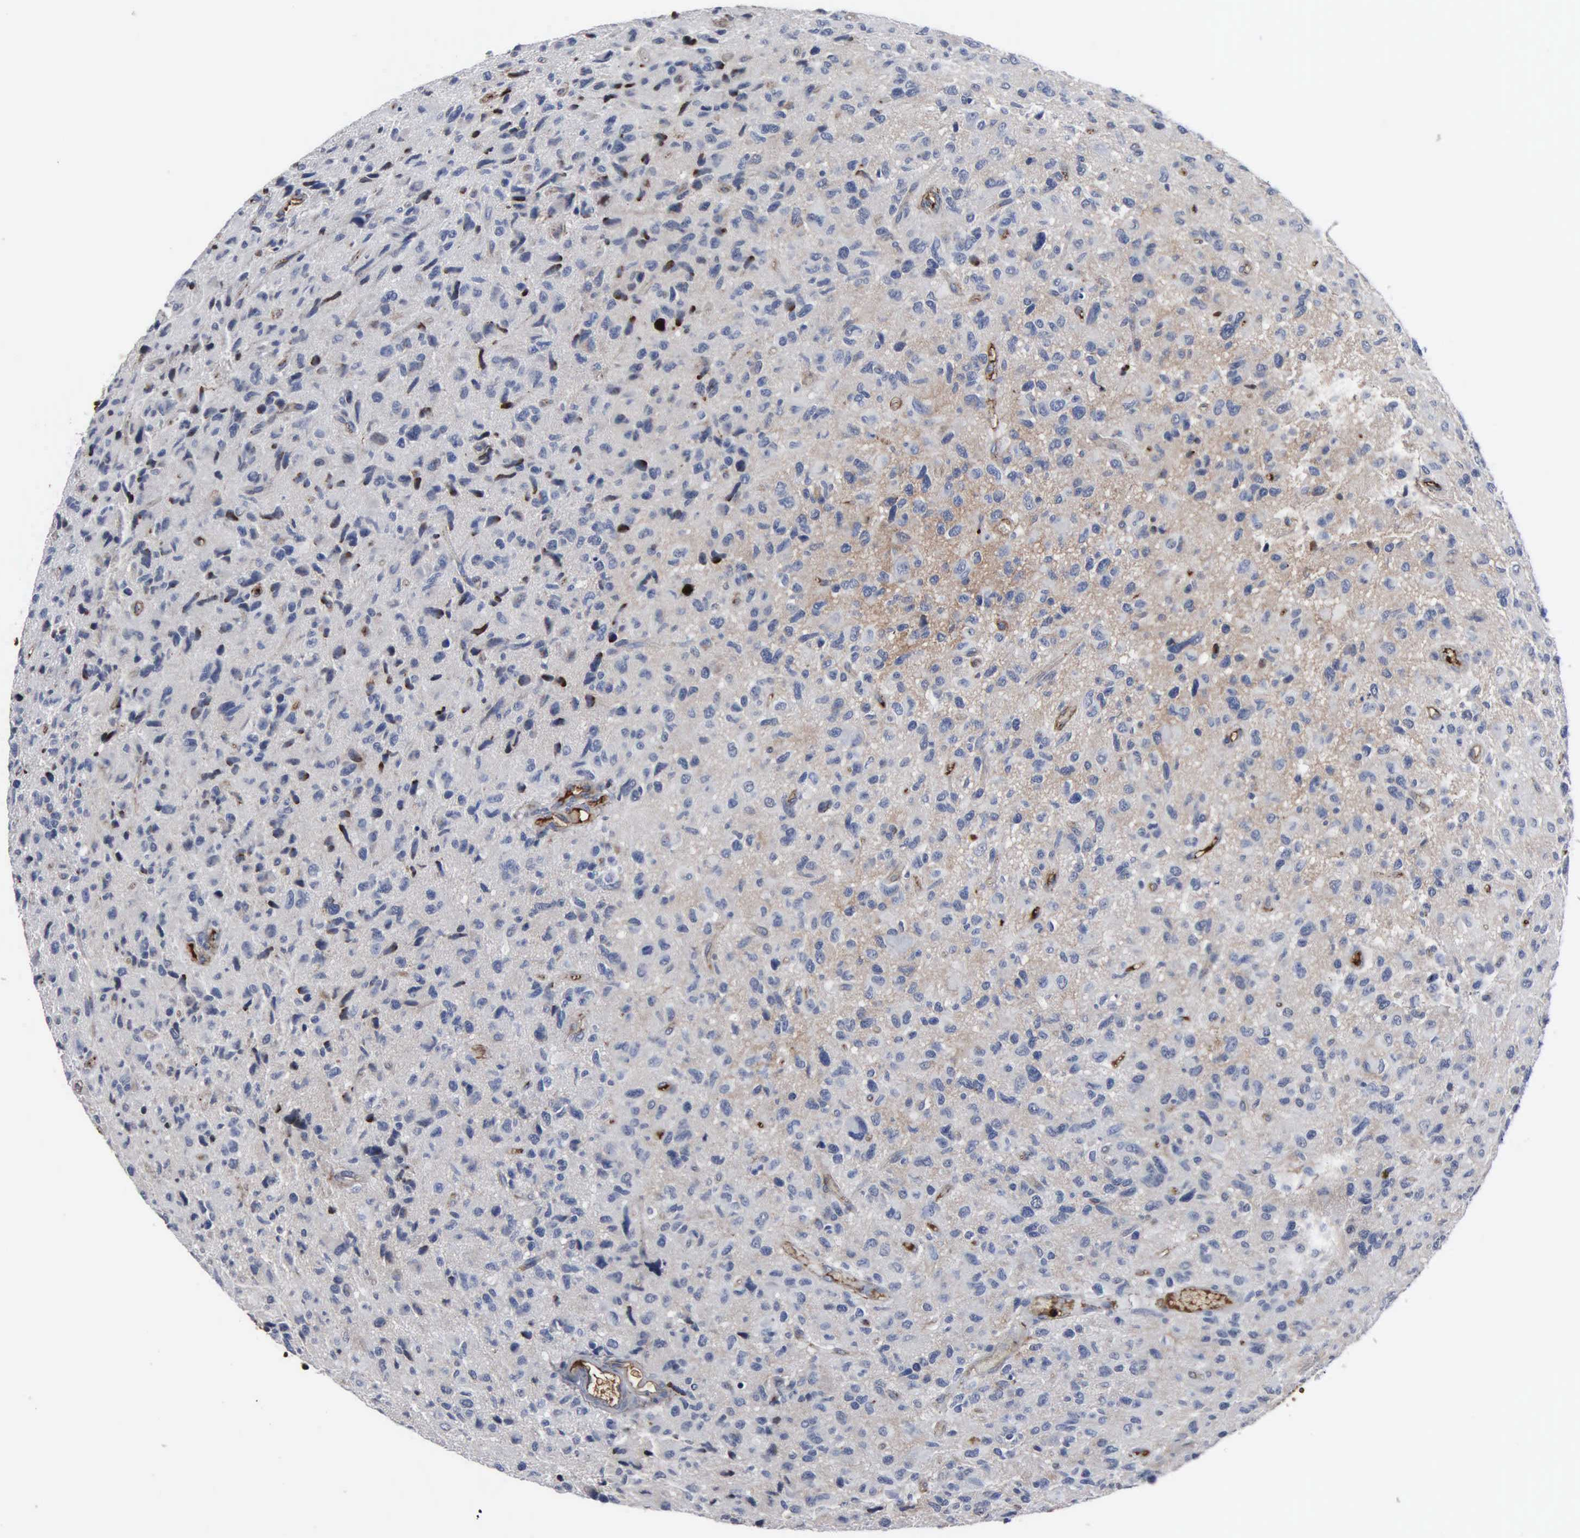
{"staining": {"intensity": "negative", "quantity": "none", "location": "none"}, "tissue": "glioma", "cell_type": "Tumor cells", "image_type": "cancer", "snomed": [{"axis": "morphology", "description": "Glioma, malignant, High grade"}, {"axis": "topography", "description": "Brain"}], "caption": "DAB (3,3'-diaminobenzidine) immunohistochemical staining of glioma displays no significant expression in tumor cells.", "gene": "FN1", "patient": {"sex": "female", "age": 60}}